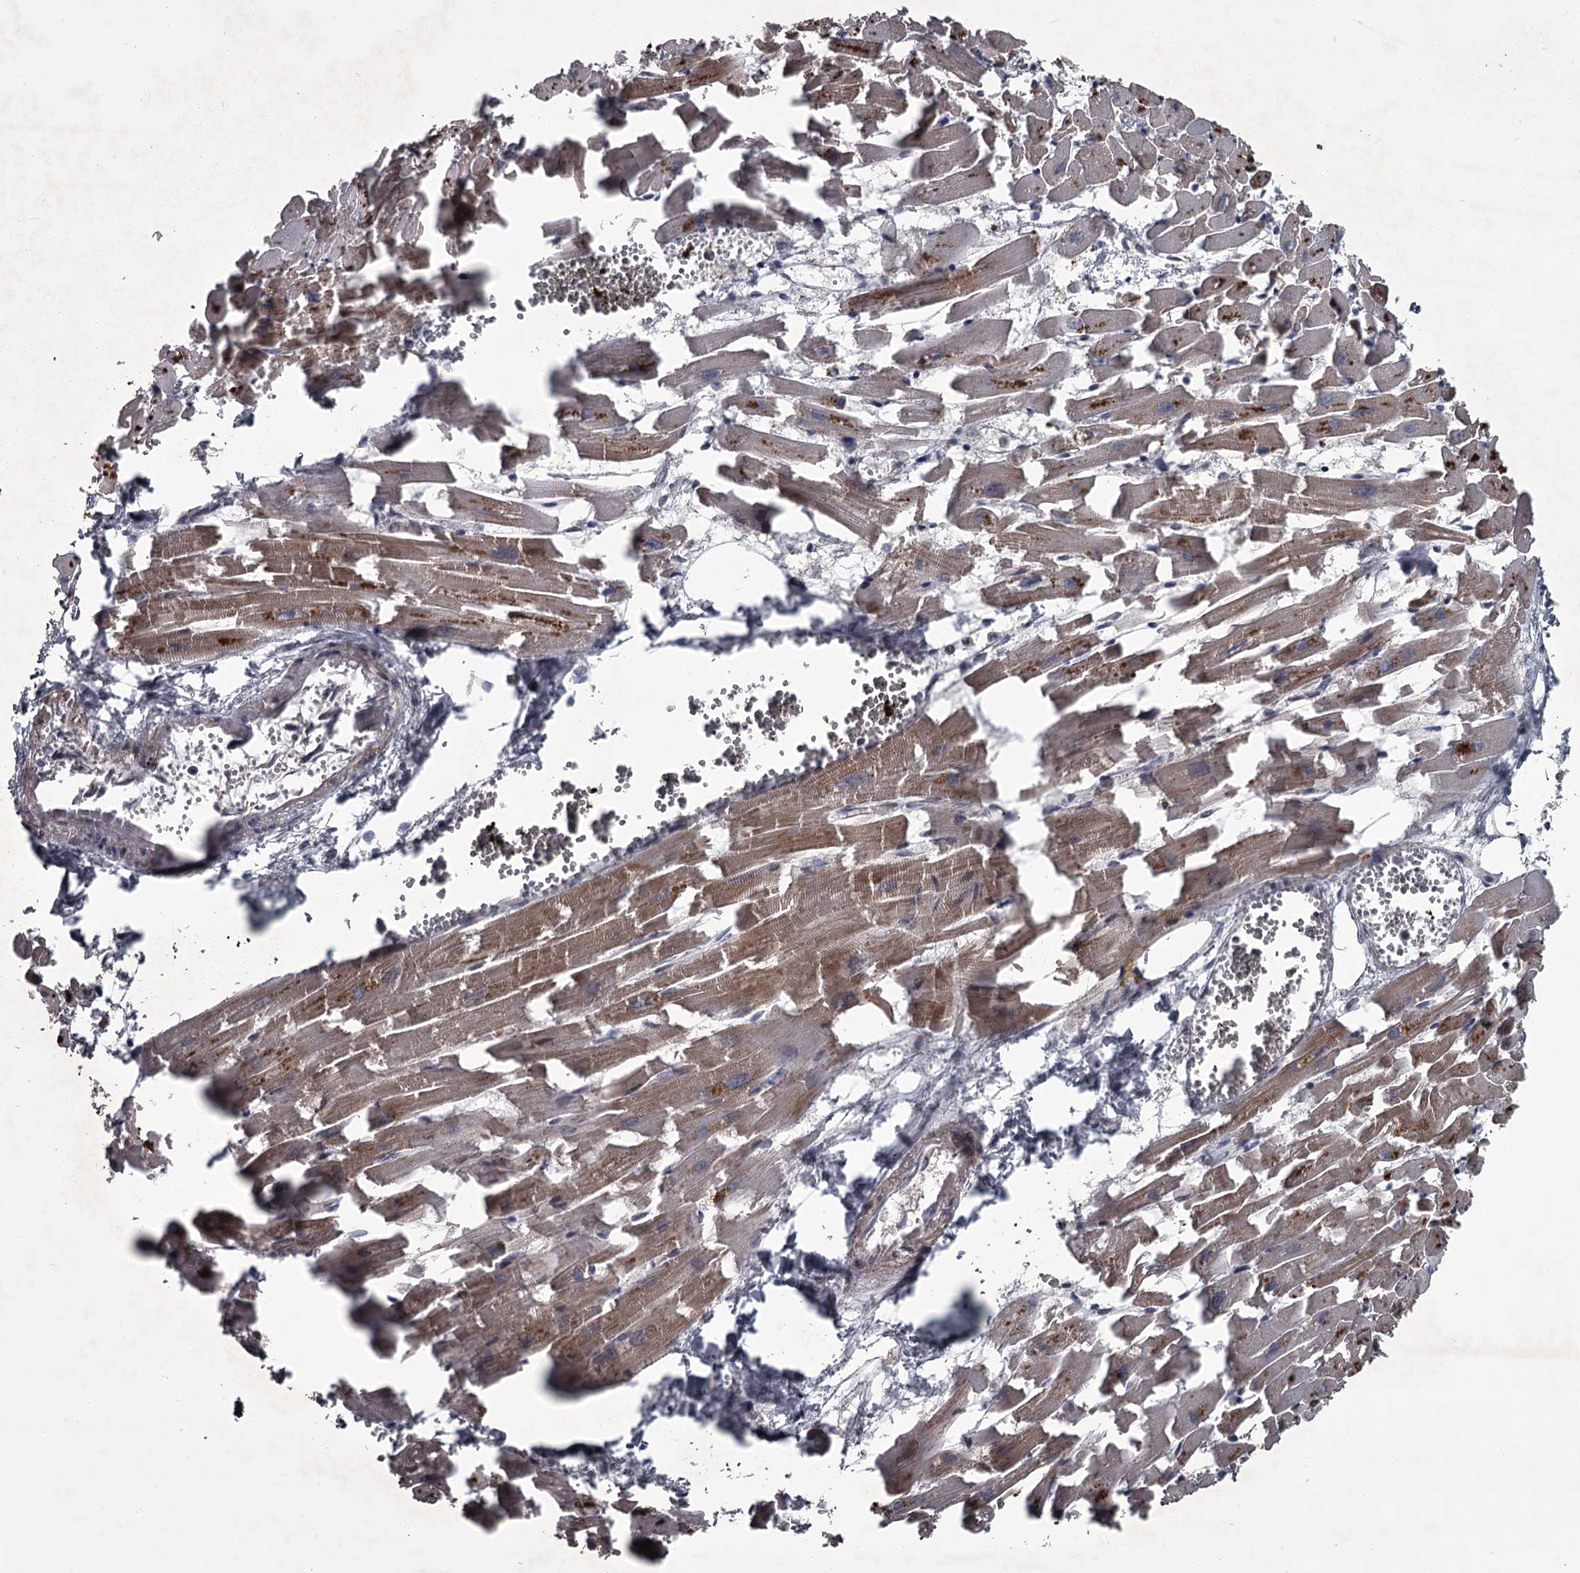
{"staining": {"intensity": "moderate", "quantity": ">75%", "location": "cytoplasmic/membranous"}, "tissue": "heart muscle", "cell_type": "Cardiomyocytes", "image_type": "normal", "snomed": [{"axis": "morphology", "description": "Normal tissue, NOS"}, {"axis": "topography", "description": "Heart"}], "caption": "The image displays immunohistochemical staining of normal heart muscle. There is moderate cytoplasmic/membranous staining is identified in approximately >75% of cardiomyocytes.", "gene": "FLVCR2", "patient": {"sex": "female", "age": 64}}